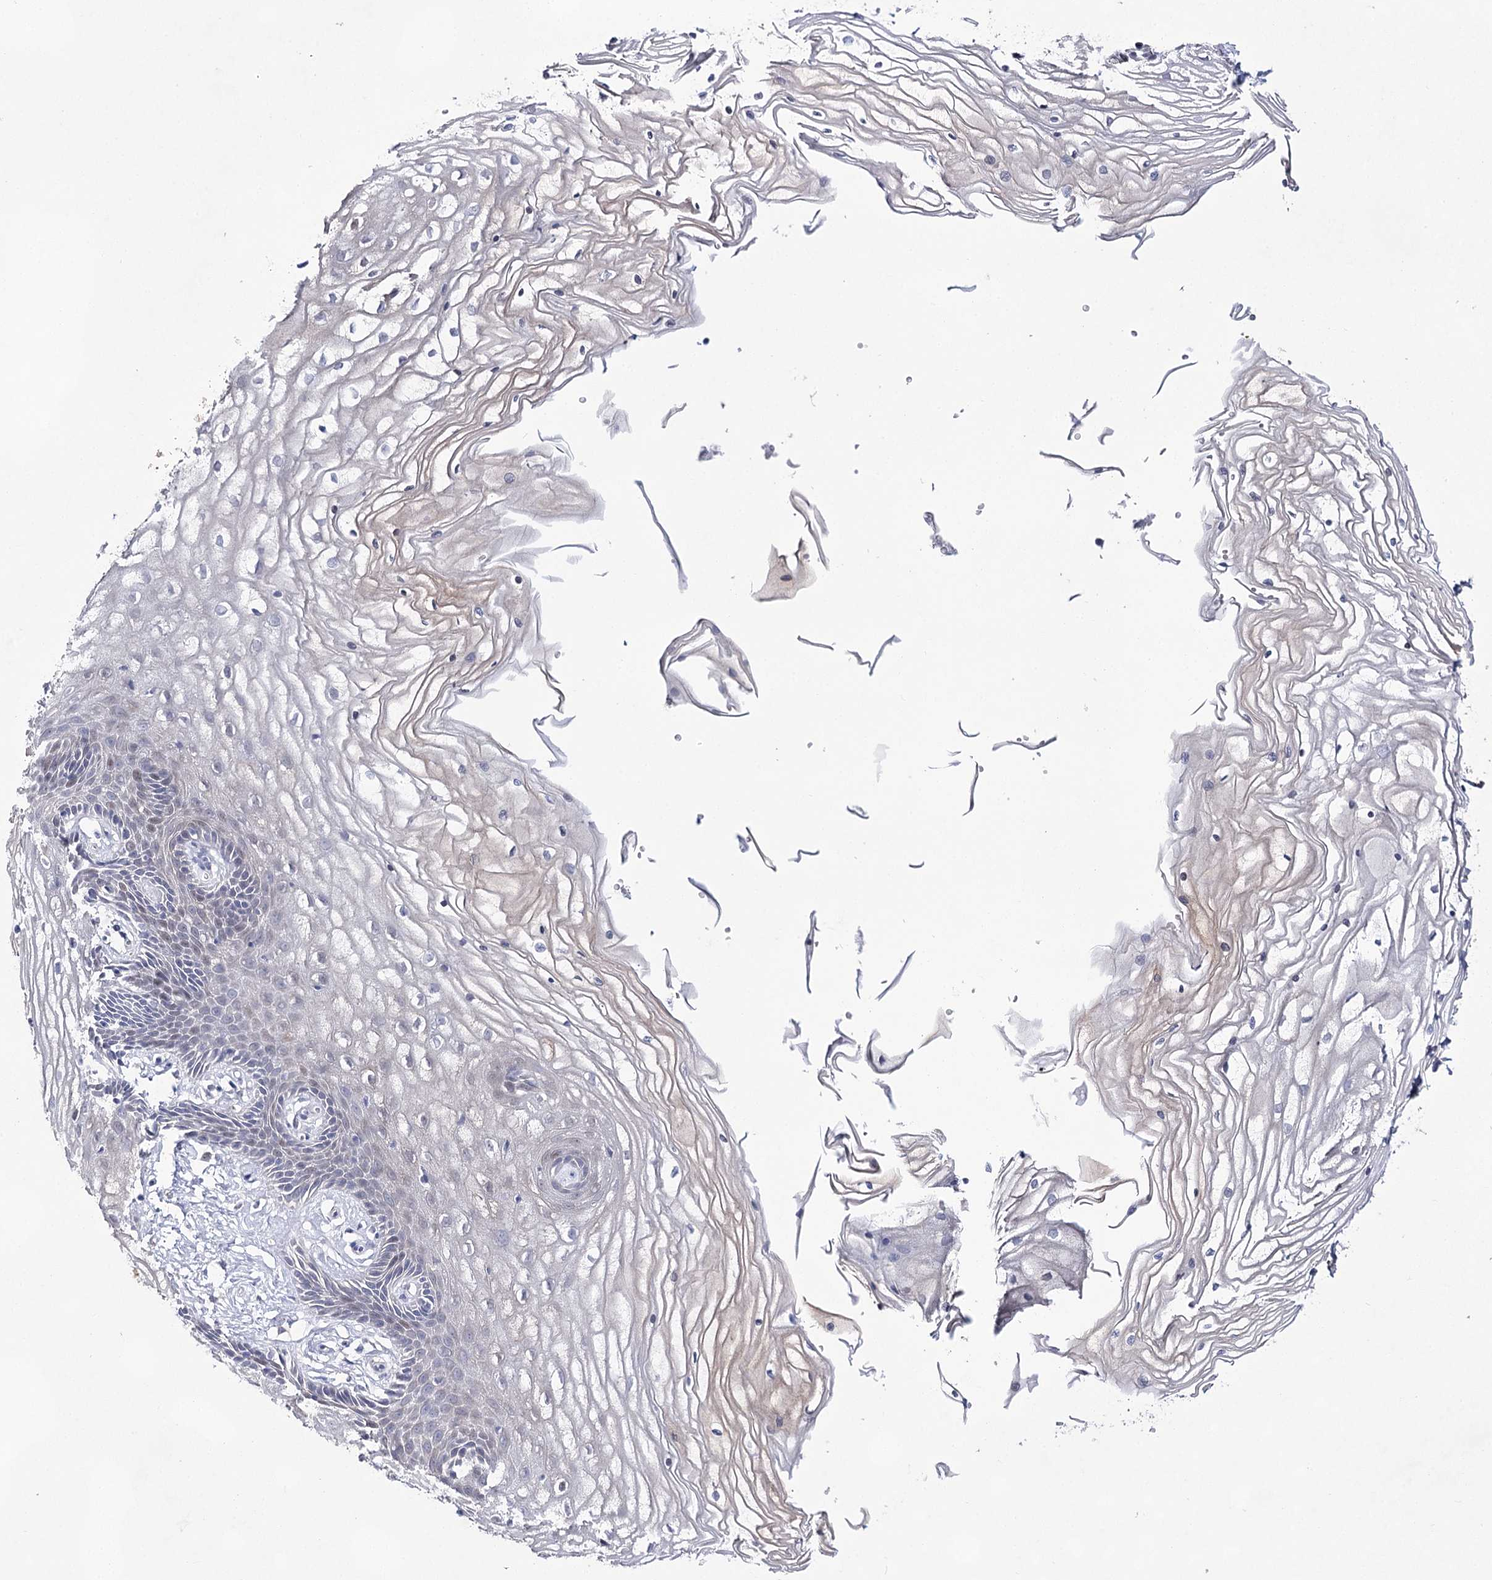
{"staining": {"intensity": "weak", "quantity": "<25%", "location": "nuclear"}, "tissue": "vagina", "cell_type": "Squamous epithelial cells", "image_type": "normal", "snomed": [{"axis": "morphology", "description": "Normal tissue, NOS"}, {"axis": "topography", "description": "Vagina"}, {"axis": "topography", "description": "Cervix"}], "caption": "An immunohistochemistry histopathology image of normal vagina is shown. There is no staining in squamous epithelial cells of vagina.", "gene": "UGDH", "patient": {"sex": "female", "age": 40}}